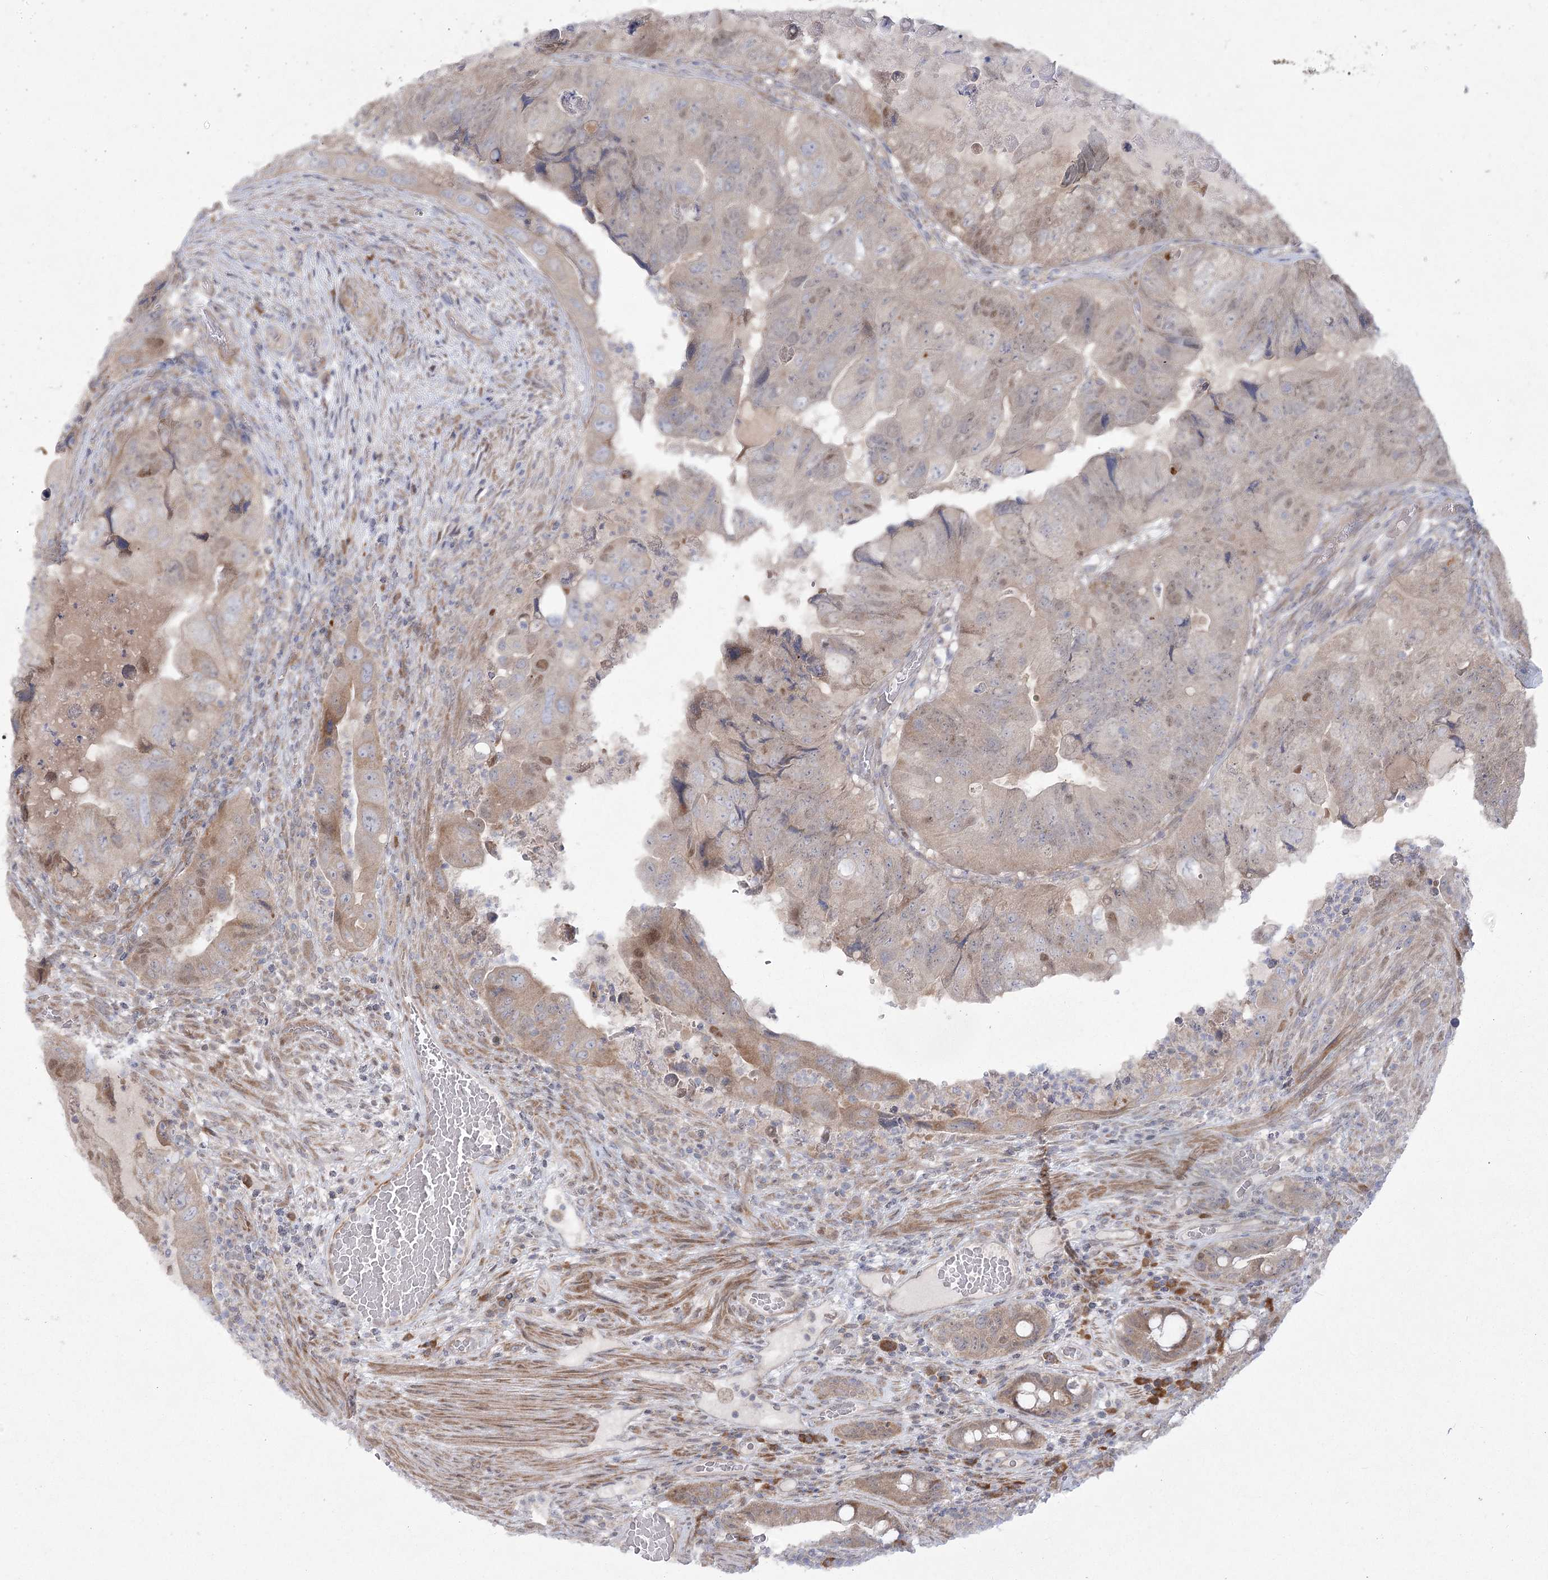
{"staining": {"intensity": "weak", "quantity": "<25%", "location": "cytoplasmic/membranous,nuclear"}, "tissue": "colorectal cancer", "cell_type": "Tumor cells", "image_type": "cancer", "snomed": [{"axis": "morphology", "description": "Adenocarcinoma, NOS"}, {"axis": "topography", "description": "Rectum"}], "caption": "An immunohistochemistry micrograph of adenocarcinoma (colorectal) is shown. There is no staining in tumor cells of adenocarcinoma (colorectal). (Brightfield microscopy of DAB immunohistochemistry at high magnification).", "gene": "CAMTA1", "patient": {"sex": "male", "age": 63}}